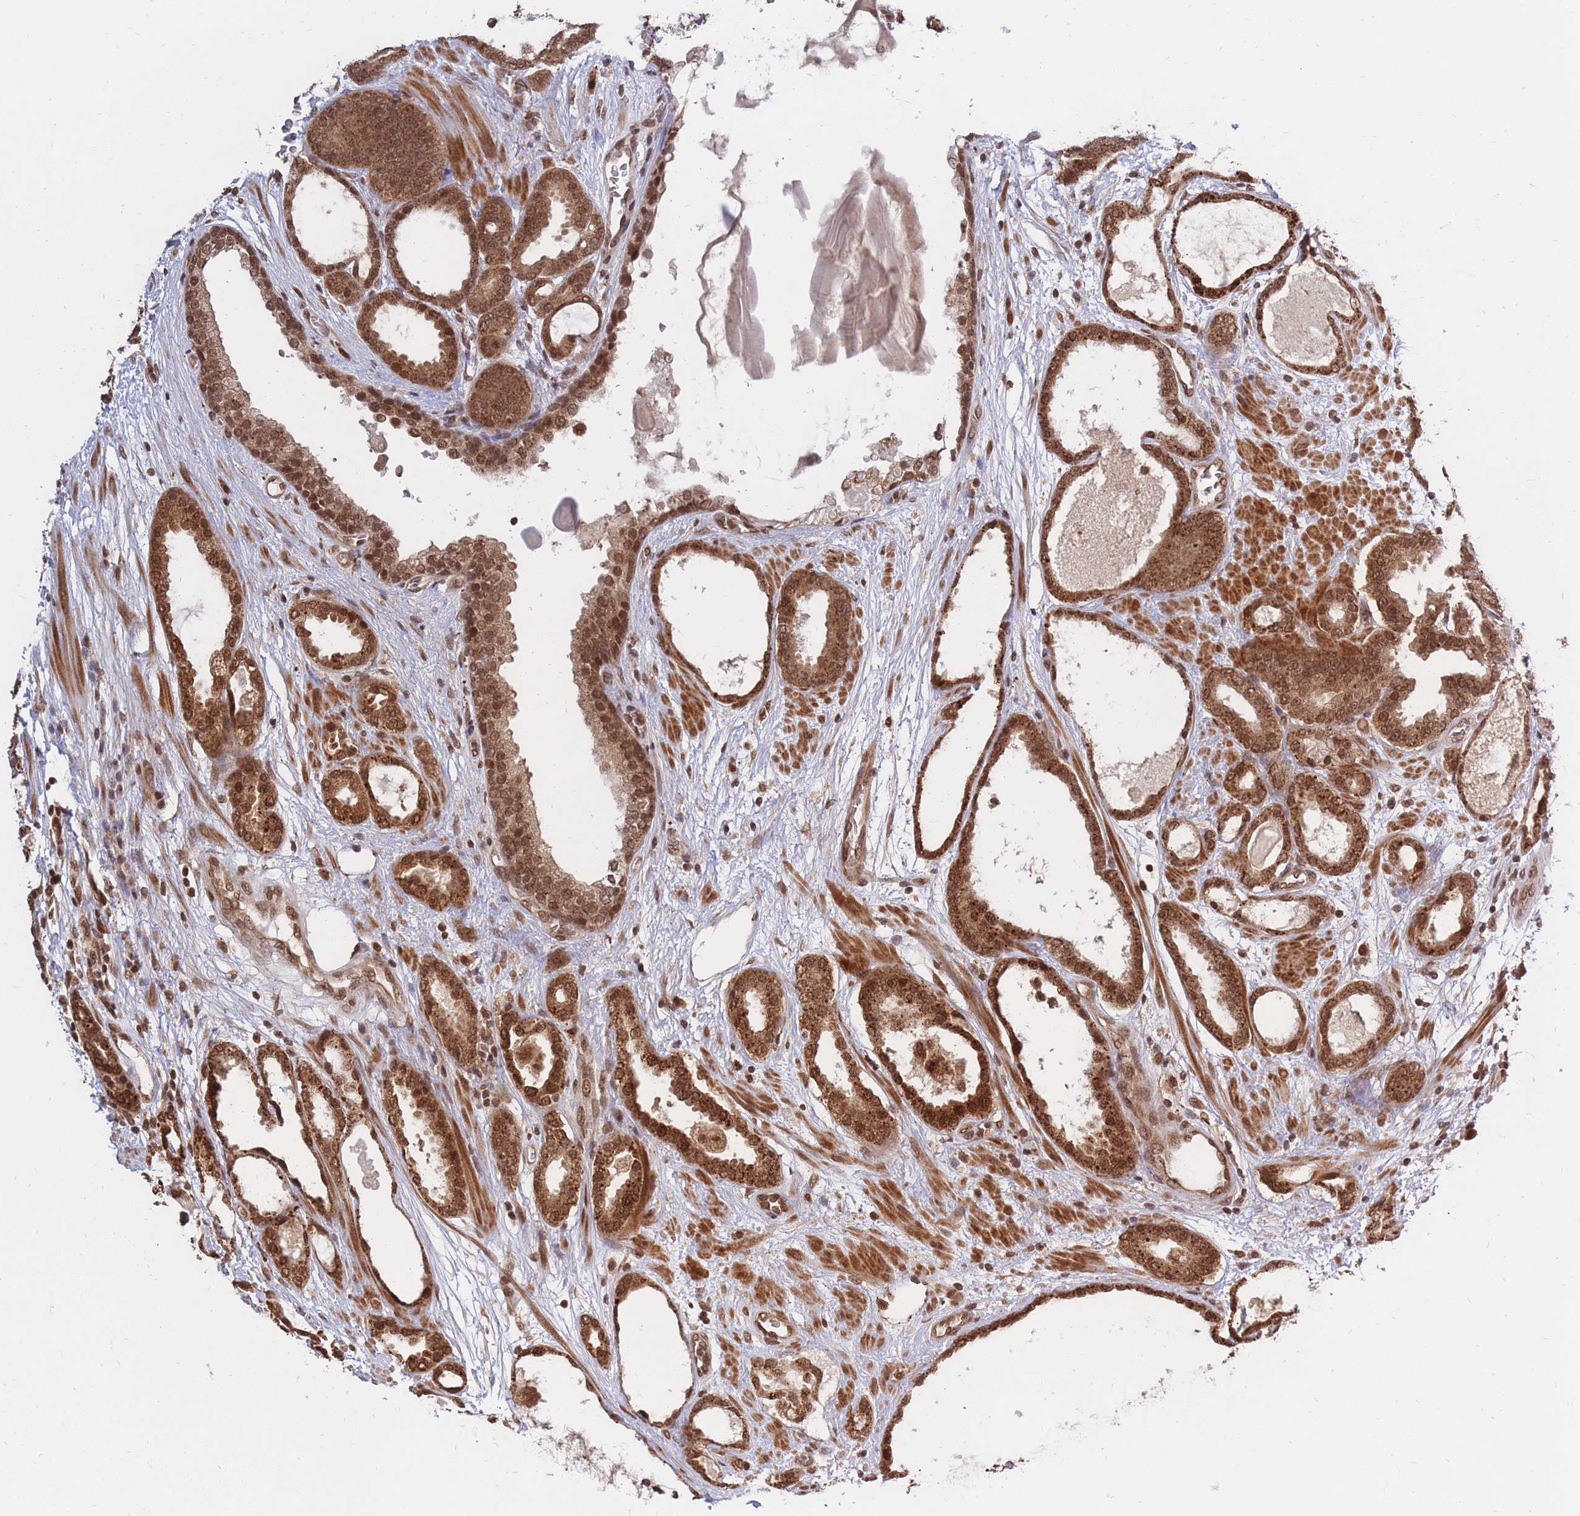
{"staining": {"intensity": "moderate", "quantity": ">75%", "location": "cytoplasmic/membranous,nuclear"}, "tissue": "prostate cancer", "cell_type": "Tumor cells", "image_type": "cancer", "snomed": [{"axis": "morphology", "description": "Adenocarcinoma, High grade"}, {"axis": "topography", "description": "Prostate"}], "caption": "This is an image of IHC staining of prostate cancer, which shows moderate positivity in the cytoplasmic/membranous and nuclear of tumor cells.", "gene": "SRA1", "patient": {"sex": "male", "age": 60}}